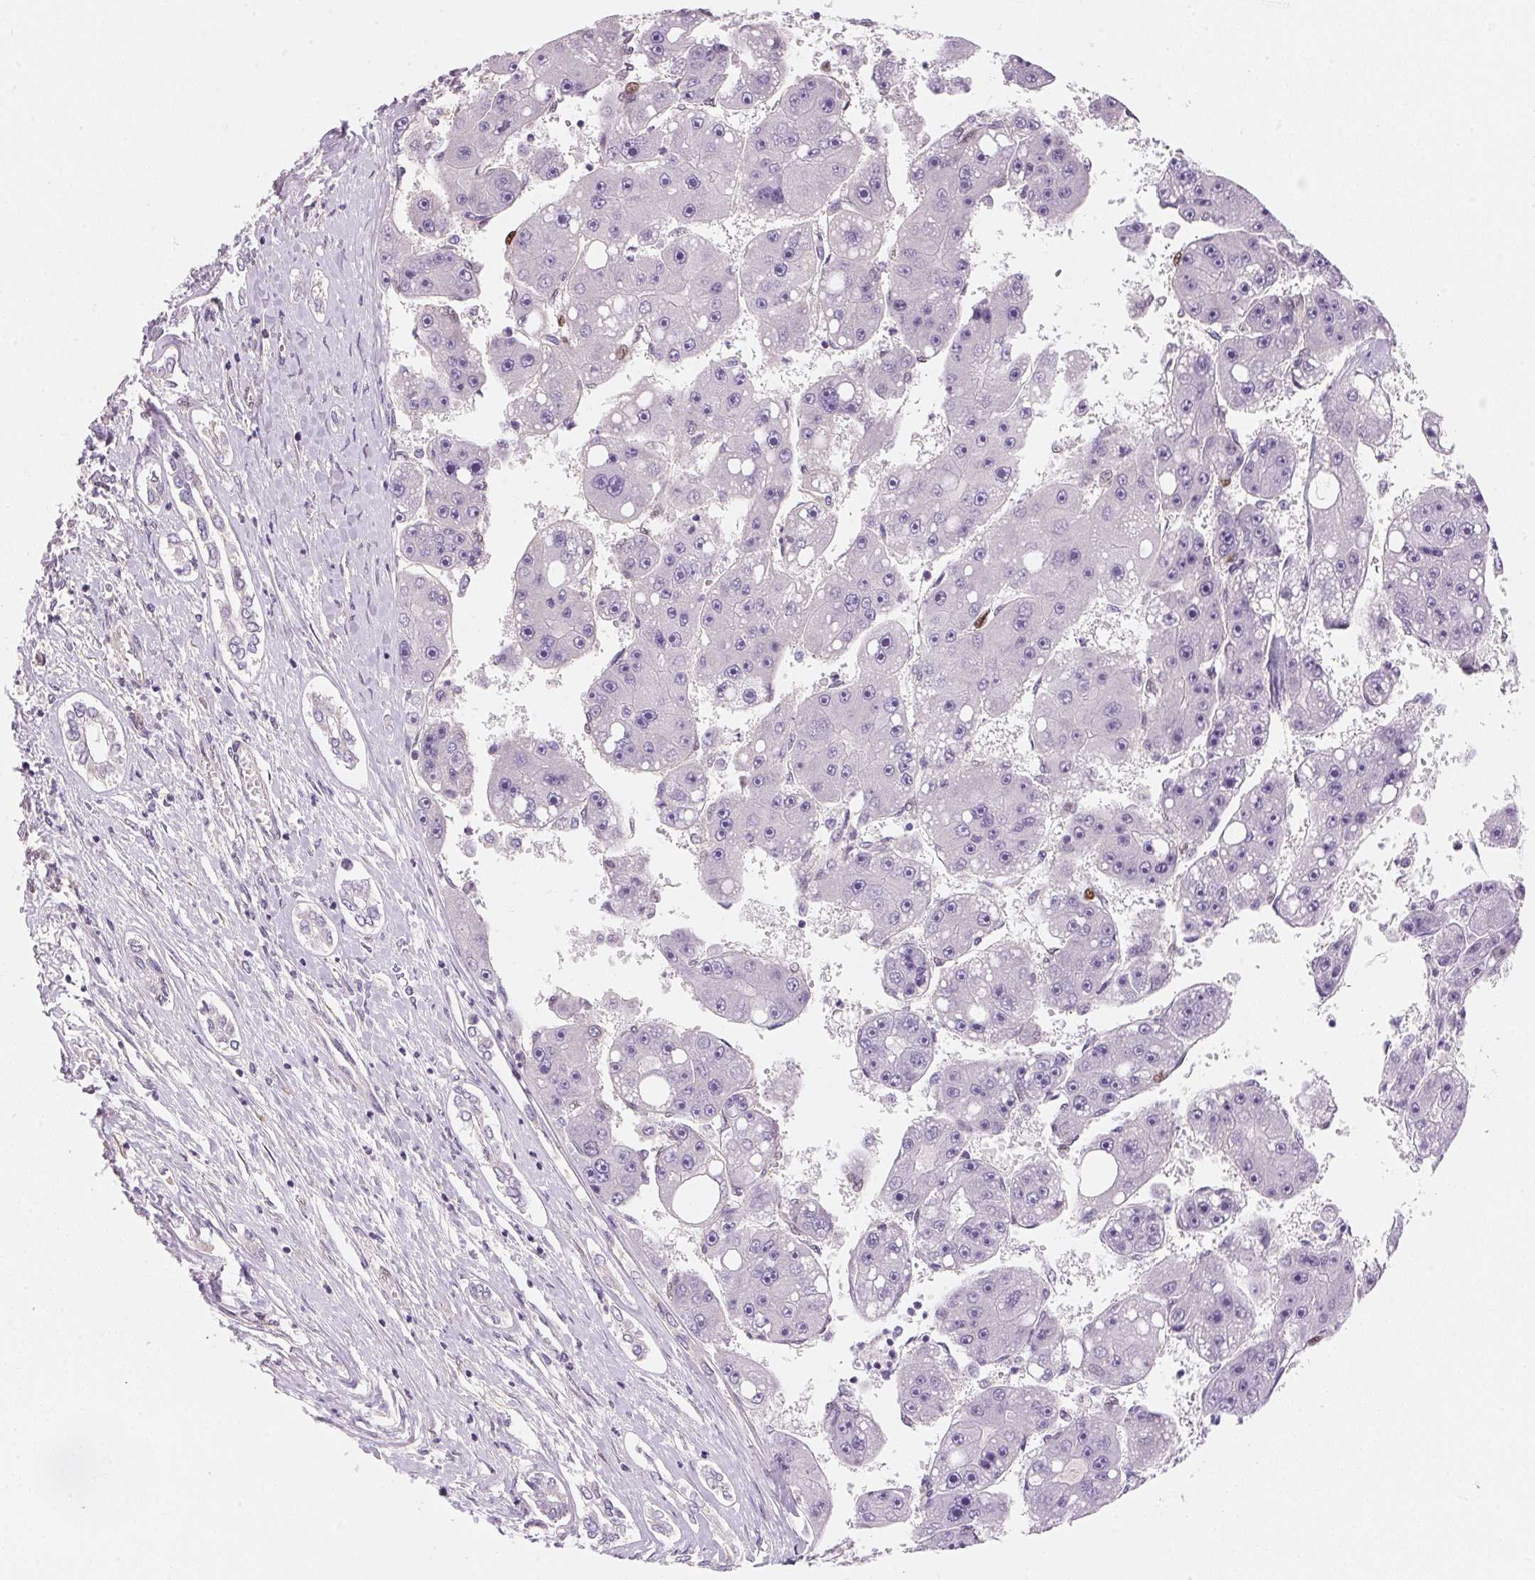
{"staining": {"intensity": "negative", "quantity": "none", "location": "none"}, "tissue": "liver cancer", "cell_type": "Tumor cells", "image_type": "cancer", "snomed": [{"axis": "morphology", "description": "Carcinoma, Hepatocellular, NOS"}, {"axis": "topography", "description": "Liver"}], "caption": "Human liver cancer (hepatocellular carcinoma) stained for a protein using immunohistochemistry (IHC) exhibits no expression in tumor cells.", "gene": "SMTN", "patient": {"sex": "female", "age": 61}}